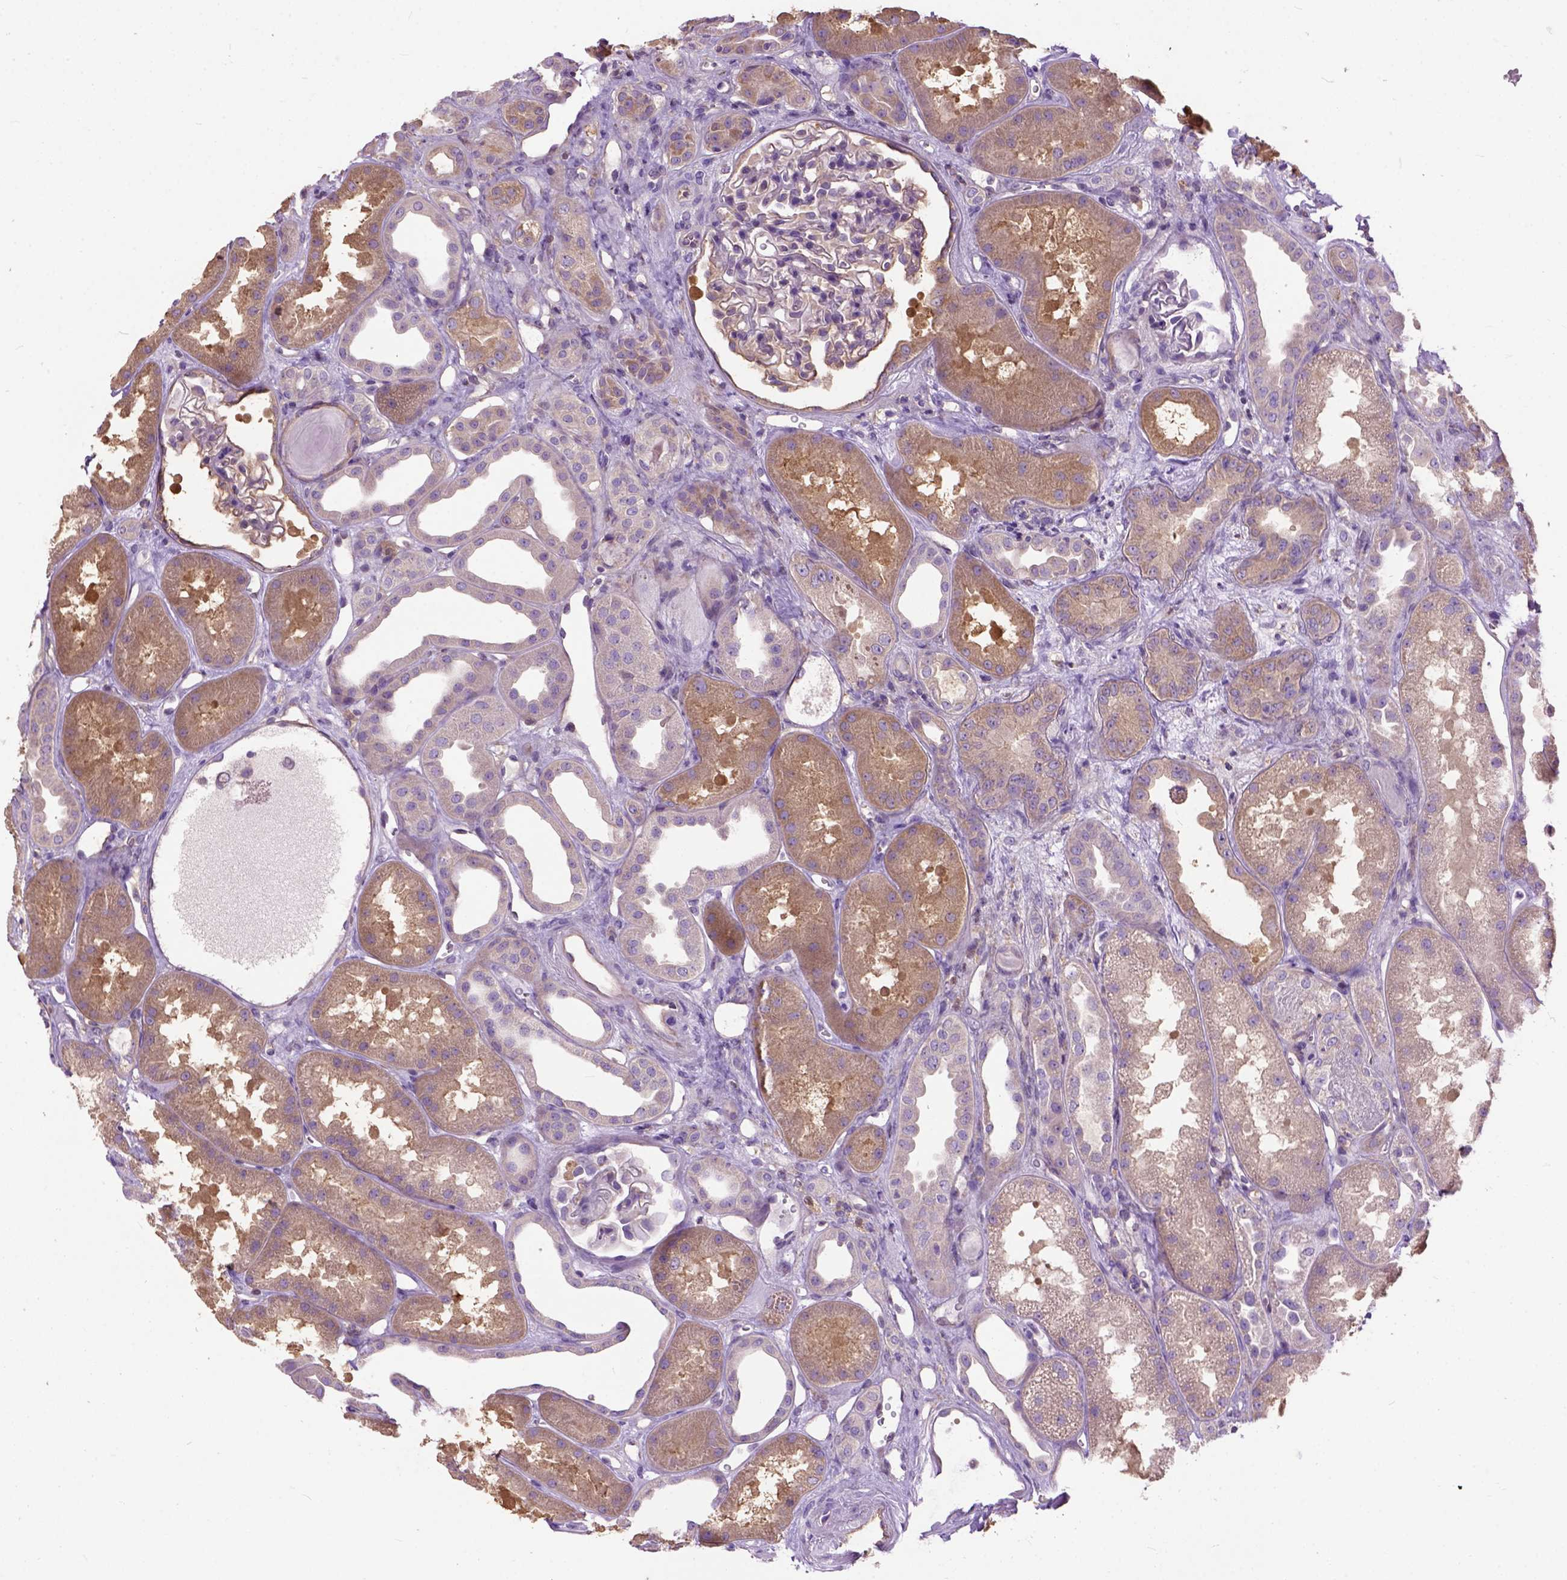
{"staining": {"intensity": "weak", "quantity": "<25%", "location": "cytoplasmic/membranous"}, "tissue": "kidney", "cell_type": "Cells in glomeruli", "image_type": "normal", "snomed": [{"axis": "morphology", "description": "Normal tissue, NOS"}, {"axis": "topography", "description": "Kidney"}], "caption": "Cells in glomeruli are negative for protein expression in unremarkable human kidney. The staining was performed using DAB (3,3'-diaminobenzidine) to visualize the protein expression in brown, while the nuclei were stained in blue with hematoxylin (Magnification: 20x).", "gene": "SEMA4F", "patient": {"sex": "male", "age": 61}}